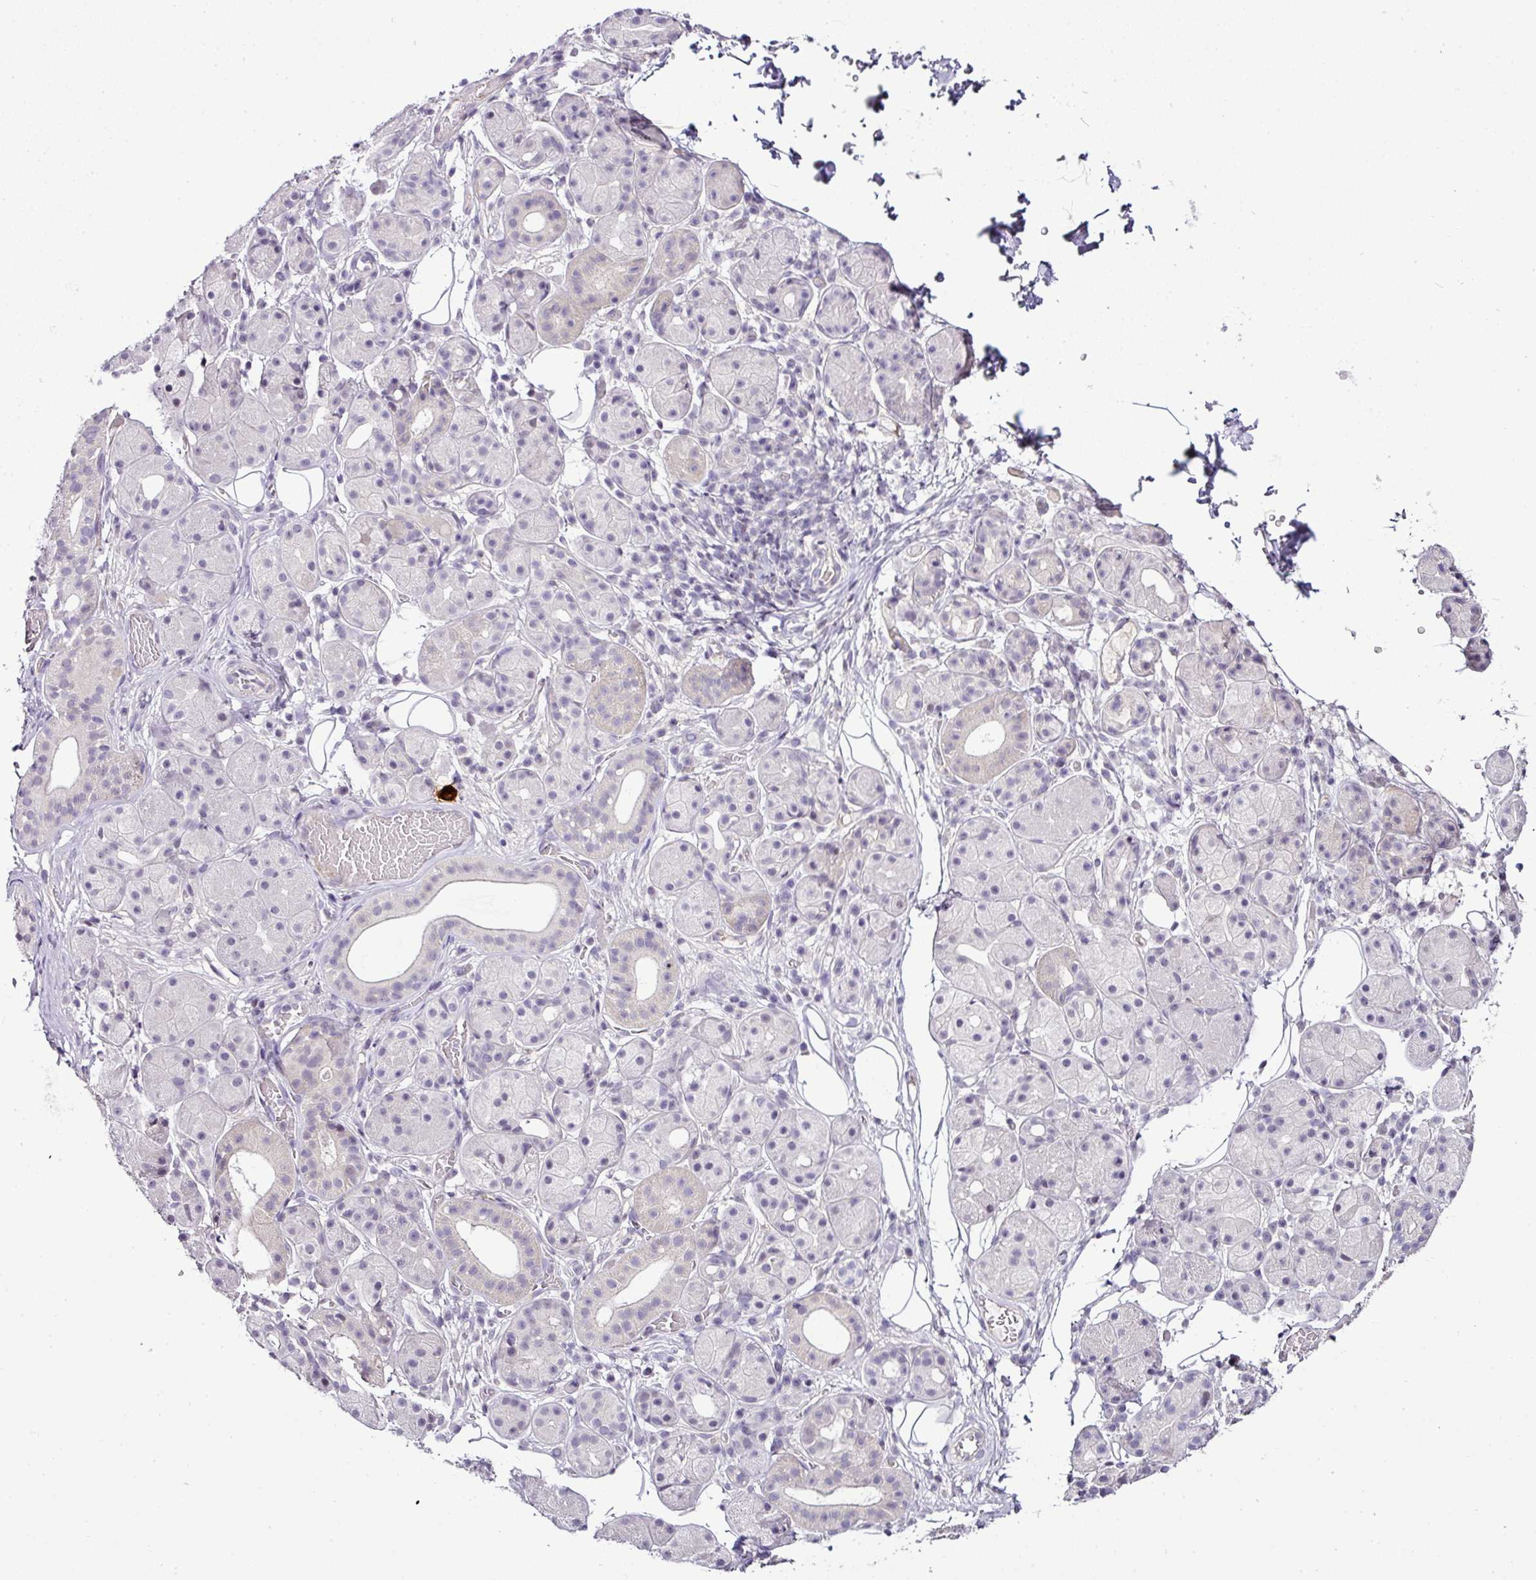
{"staining": {"intensity": "negative", "quantity": "none", "location": "none"}, "tissue": "salivary gland", "cell_type": "Glandular cells", "image_type": "normal", "snomed": [{"axis": "morphology", "description": "Squamous cell carcinoma, NOS"}, {"axis": "topography", "description": "Skin"}, {"axis": "topography", "description": "Head-Neck"}], "caption": "Glandular cells show no significant protein staining in unremarkable salivary gland. (IHC, brightfield microscopy, high magnification).", "gene": "TEX30", "patient": {"sex": "male", "age": 80}}